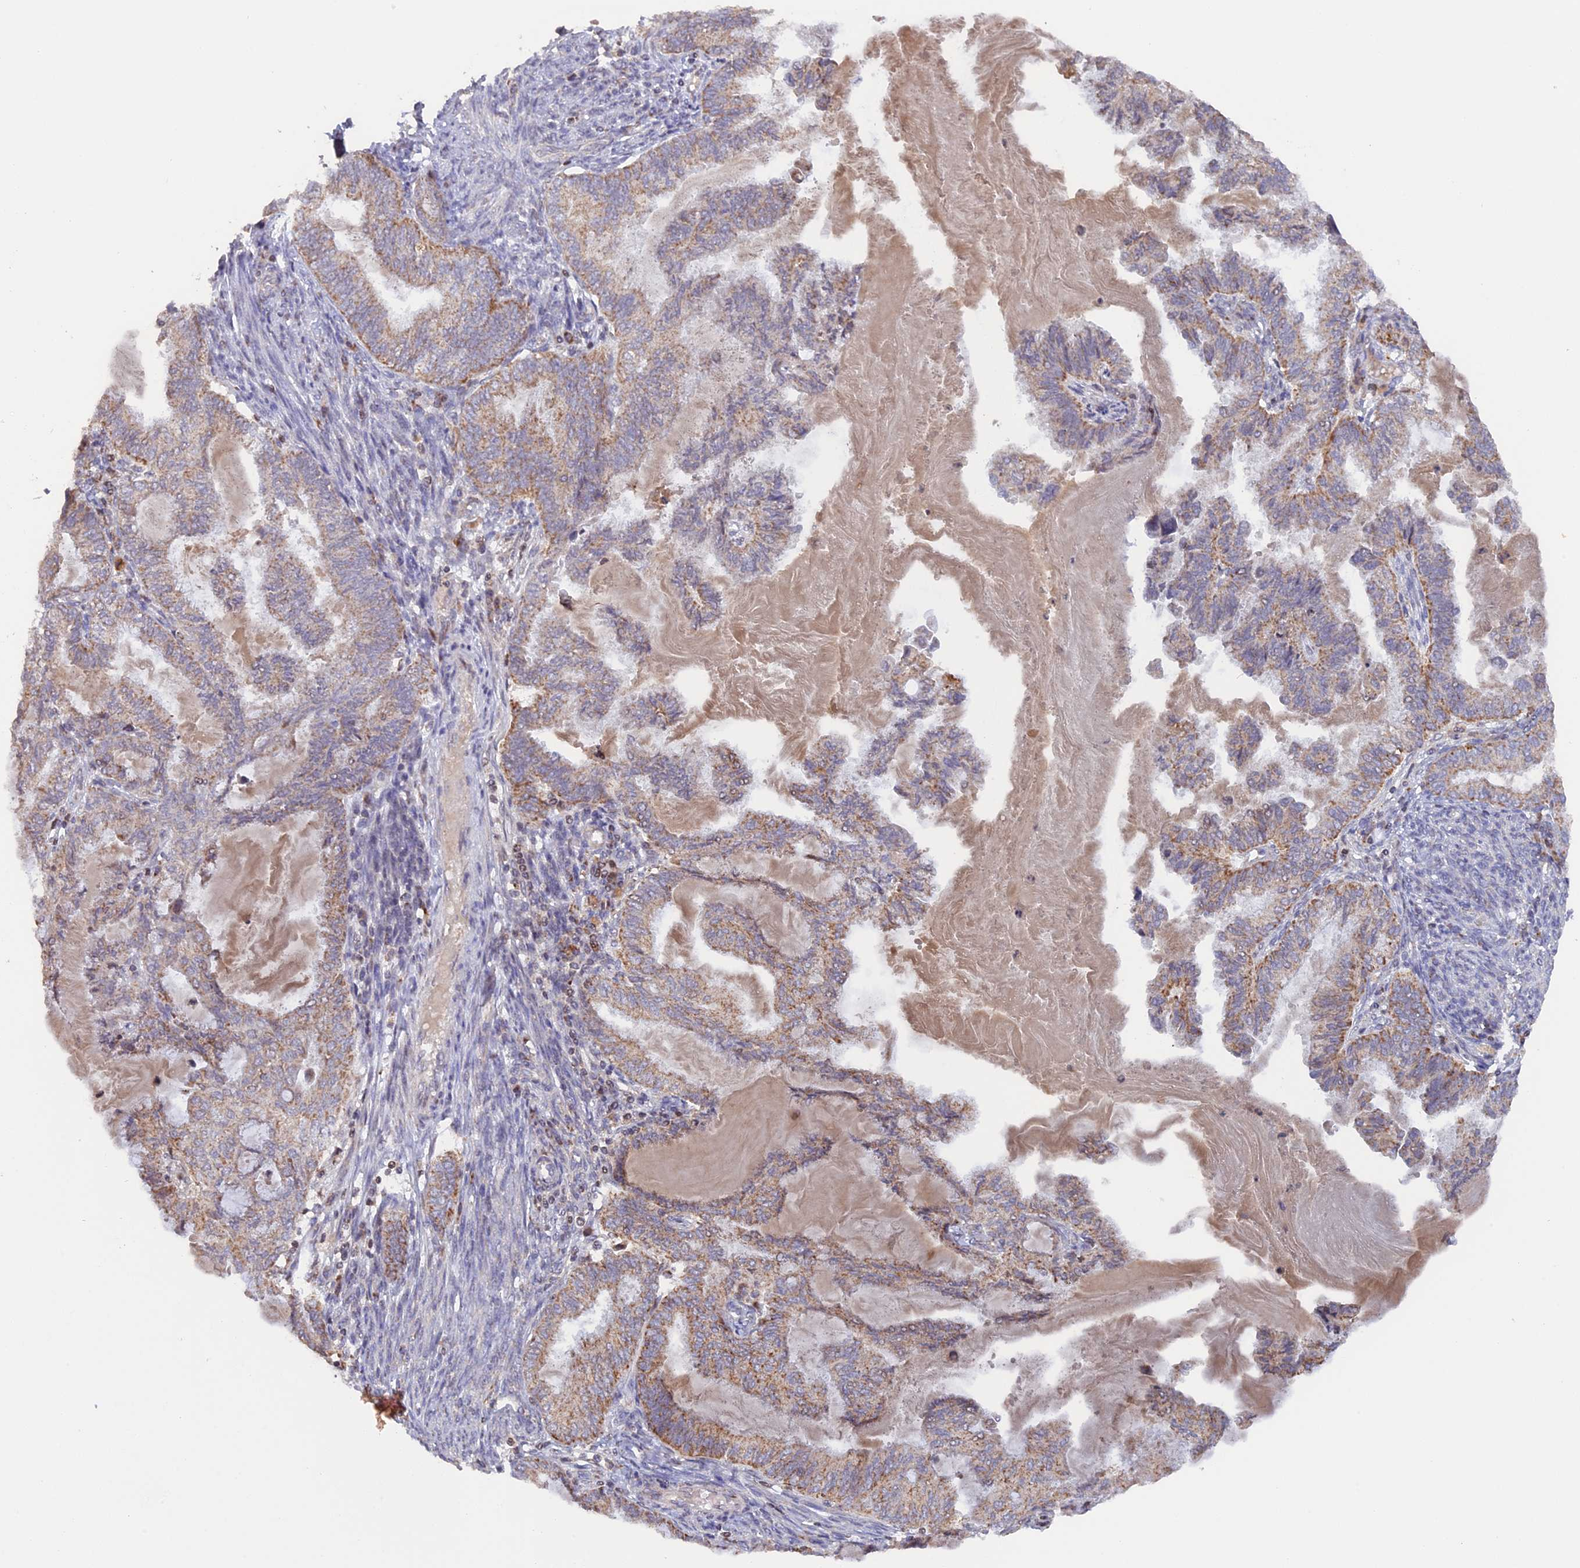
{"staining": {"intensity": "weak", "quantity": "<25%", "location": "cytoplasmic/membranous"}, "tissue": "endometrial cancer", "cell_type": "Tumor cells", "image_type": "cancer", "snomed": [{"axis": "morphology", "description": "Adenocarcinoma, NOS"}, {"axis": "topography", "description": "Endometrium"}], "caption": "A high-resolution image shows immunohistochemistry staining of endometrial cancer, which demonstrates no significant staining in tumor cells.", "gene": "MPV17L", "patient": {"sex": "female", "age": 86}}